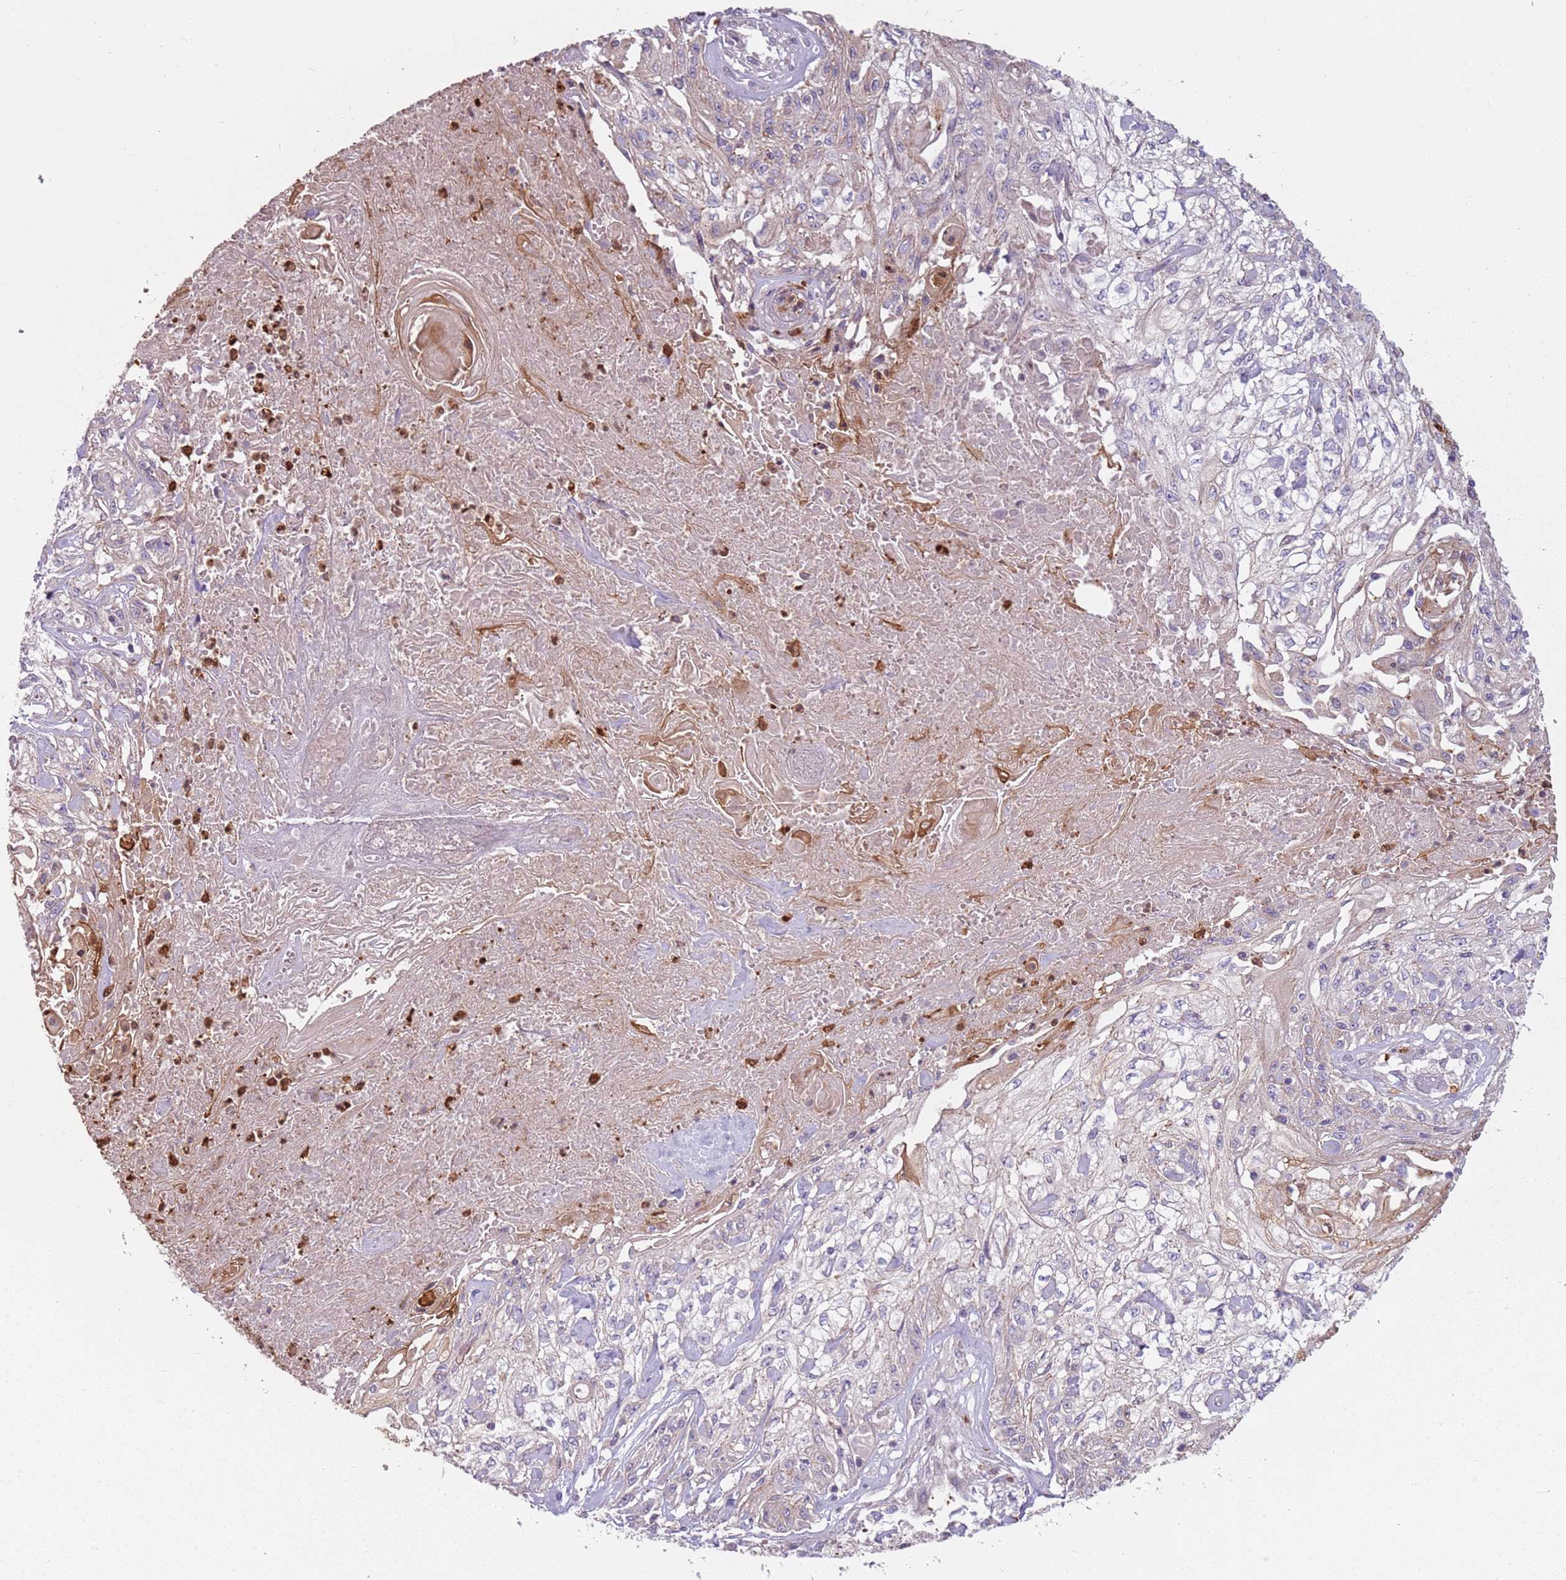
{"staining": {"intensity": "negative", "quantity": "none", "location": "none"}, "tissue": "skin cancer", "cell_type": "Tumor cells", "image_type": "cancer", "snomed": [{"axis": "morphology", "description": "Squamous cell carcinoma, NOS"}, {"axis": "morphology", "description": "Squamous cell carcinoma, metastatic, NOS"}, {"axis": "topography", "description": "Skin"}, {"axis": "topography", "description": "Lymph node"}], "caption": "IHC micrograph of skin cancer (squamous cell carcinoma) stained for a protein (brown), which shows no expression in tumor cells.", "gene": "SPAG4", "patient": {"sex": "male", "age": 75}}